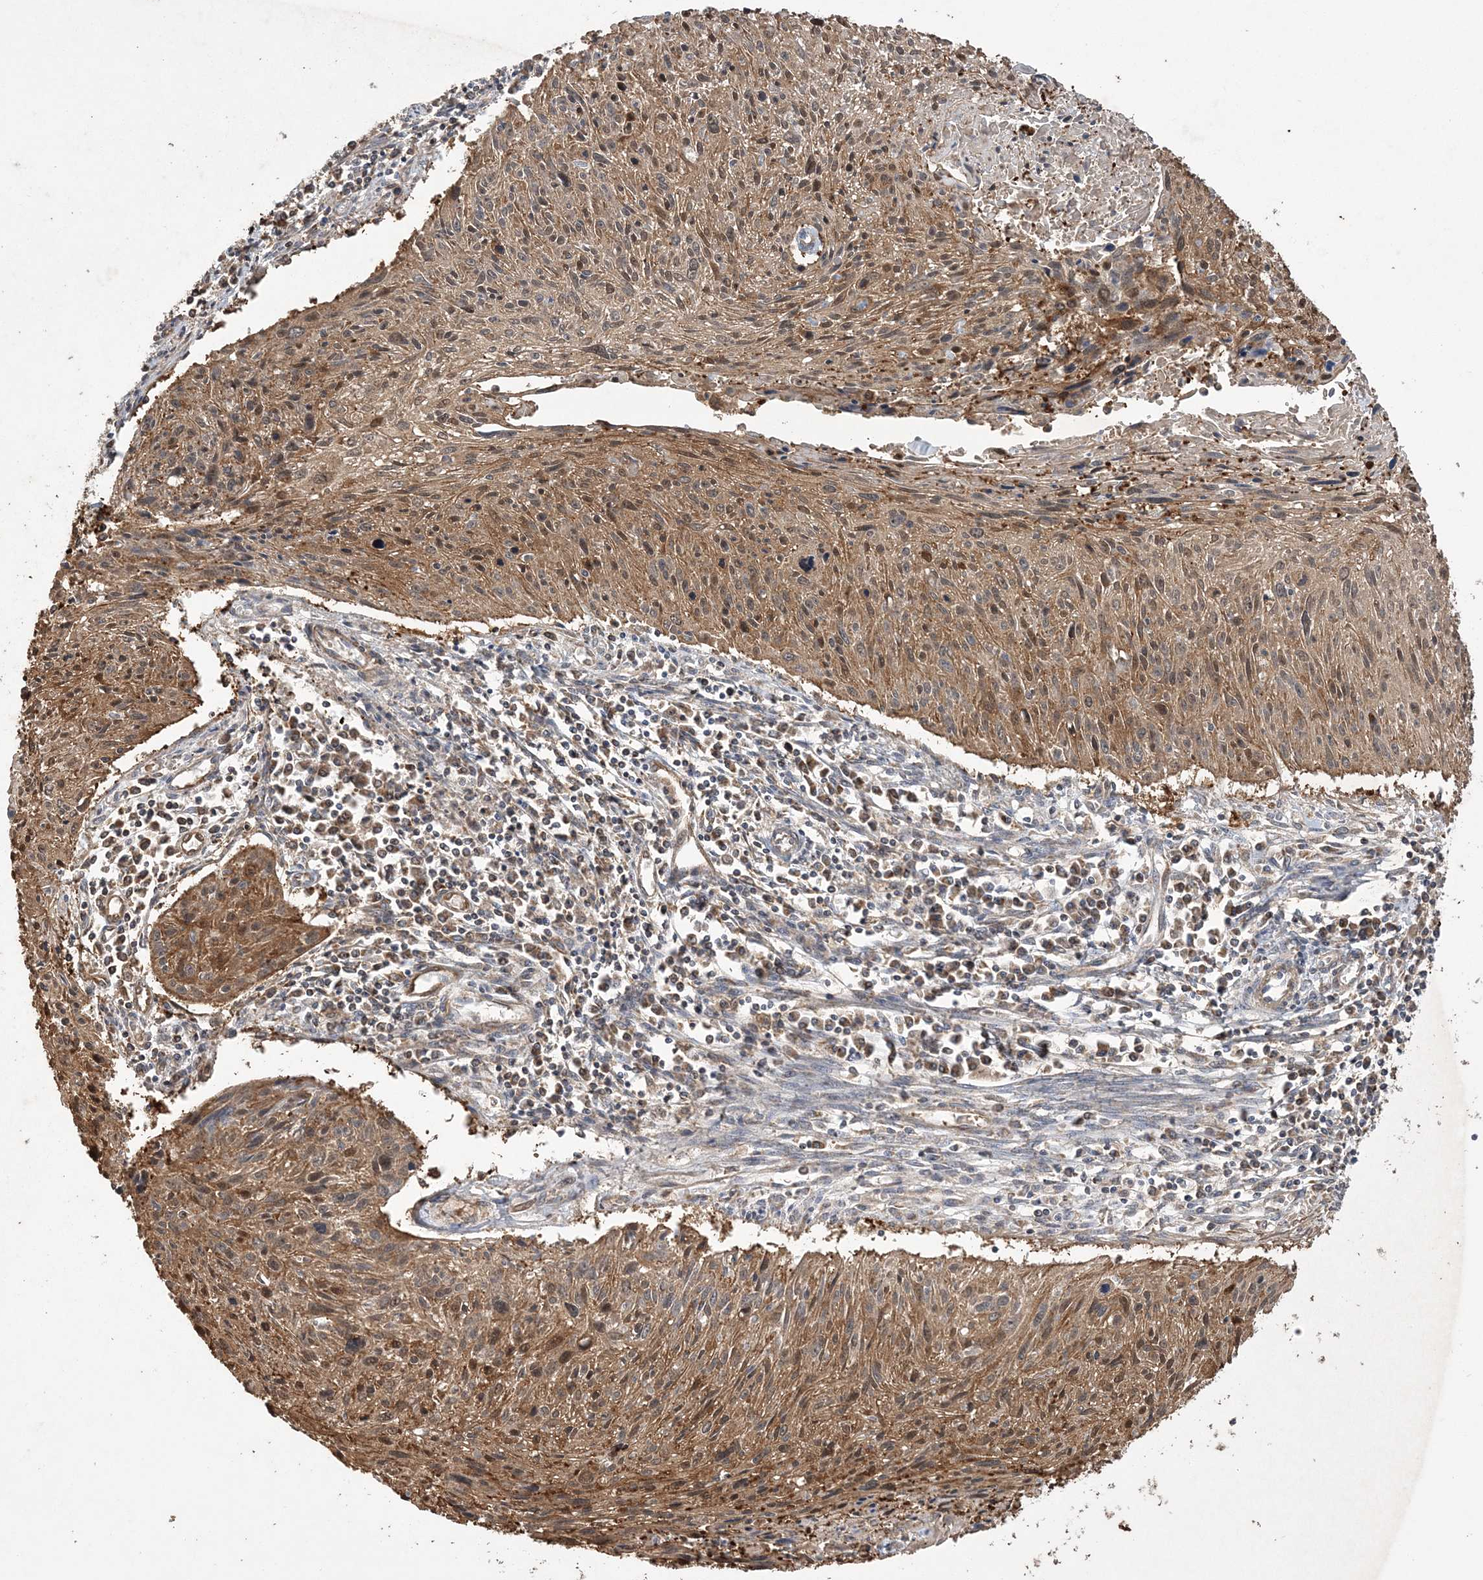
{"staining": {"intensity": "moderate", "quantity": ">75%", "location": "cytoplasmic/membranous"}, "tissue": "cervical cancer", "cell_type": "Tumor cells", "image_type": "cancer", "snomed": [{"axis": "morphology", "description": "Squamous cell carcinoma, NOS"}, {"axis": "topography", "description": "Cervix"}], "caption": "This micrograph demonstrates cervical squamous cell carcinoma stained with immunohistochemistry to label a protein in brown. The cytoplasmic/membranous of tumor cells show moderate positivity for the protein. Nuclei are counter-stained blue.", "gene": "SLX9", "patient": {"sex": "female", "age": 51}}